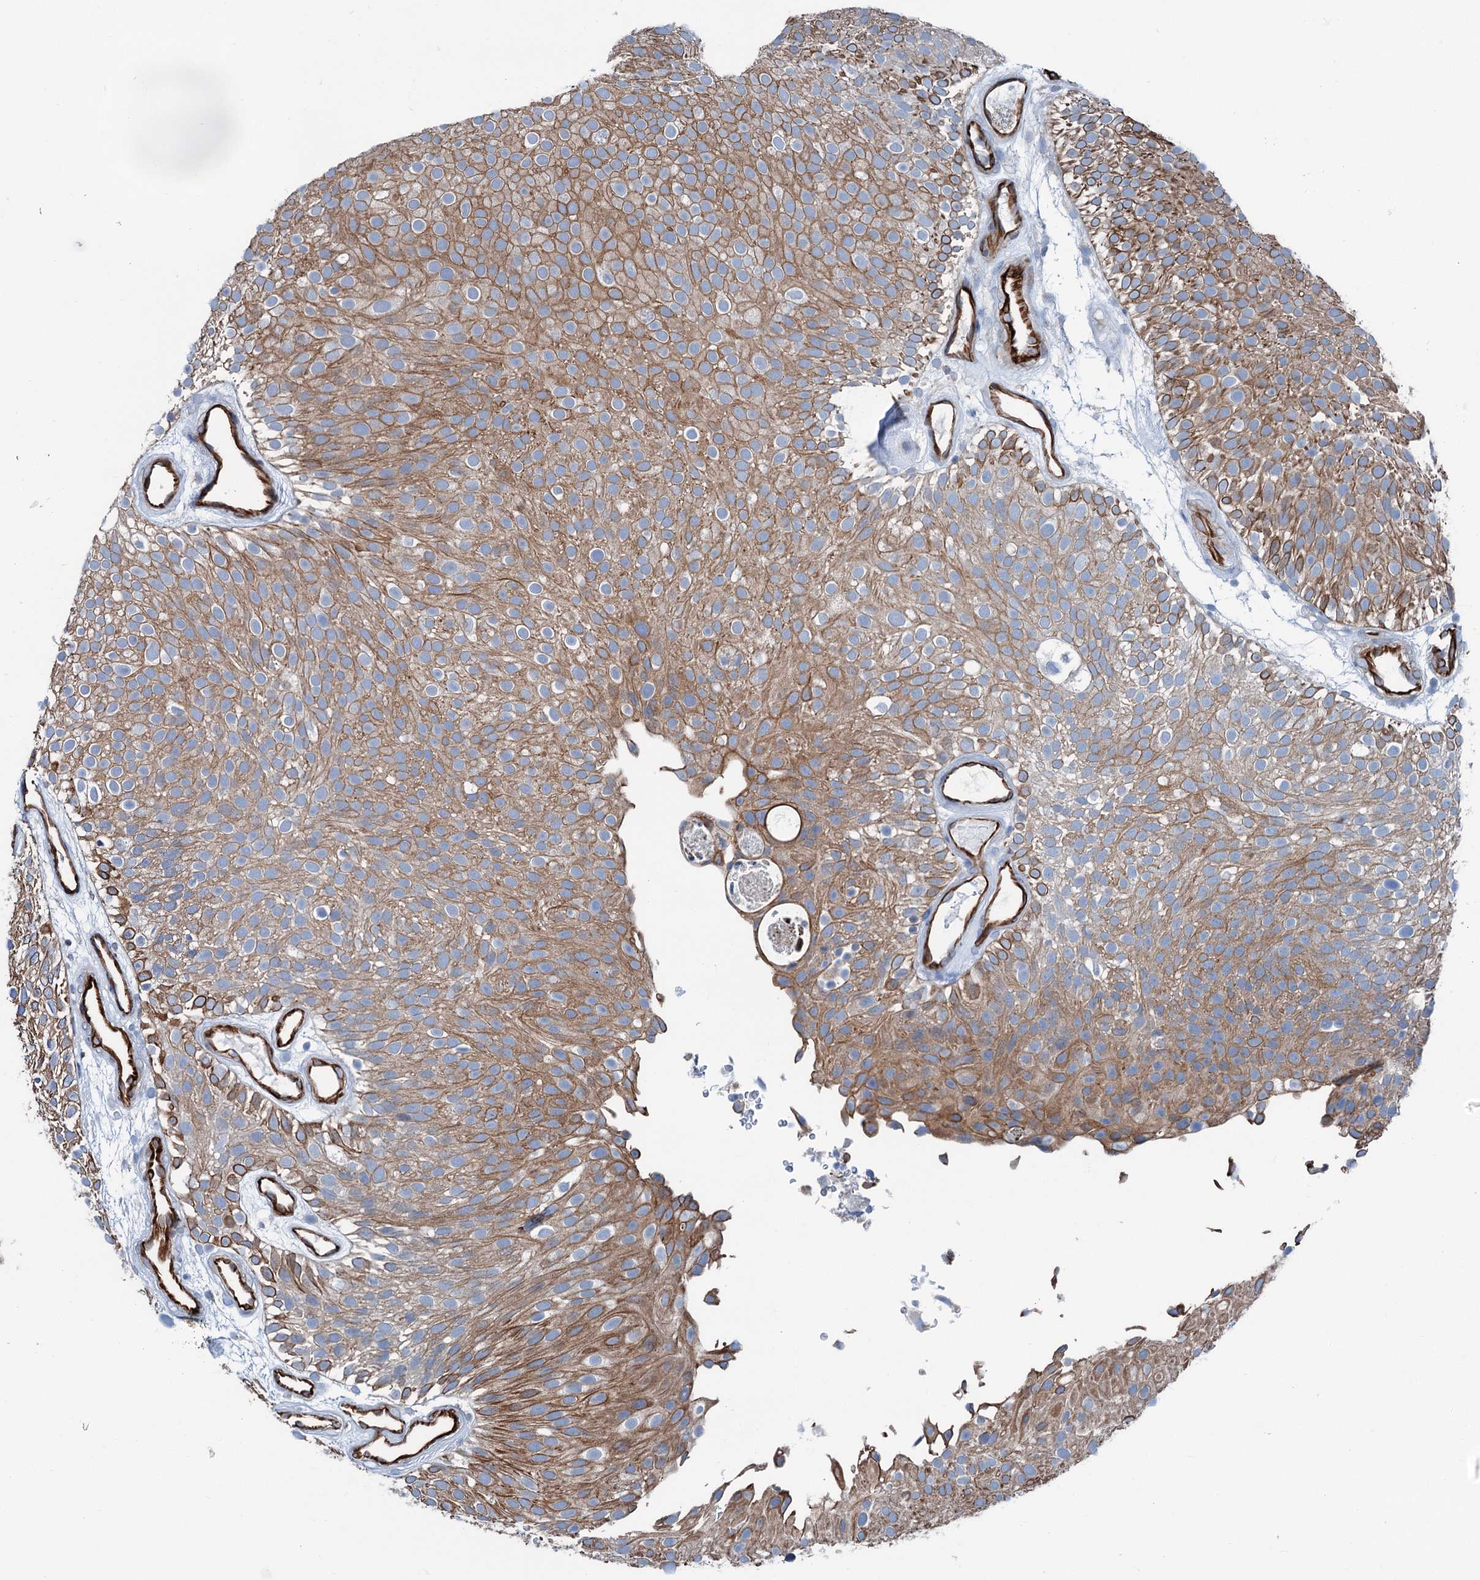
{"staining": {"intensity": "moderate", "quantity": ">75%", "location": "cytoplasmic/membranous"}, "tissue": "urothelial cancer", "cell_type": "Tumor cells", "image_type": "cancer", "snomed": [{"axis": "morphology", "description": "Urothelial carcinoma, Low grade"}, {"axis": "topography", "description": "Urinary bladder"}], "caption": "IHC of human urothelial cancer shows medium levels of moderate cytoplasmic/membranous expression in approximately >75% of tumor cells.", "gene": "CALCOCO1", "patient": {"sex": "male", "age": 78}}